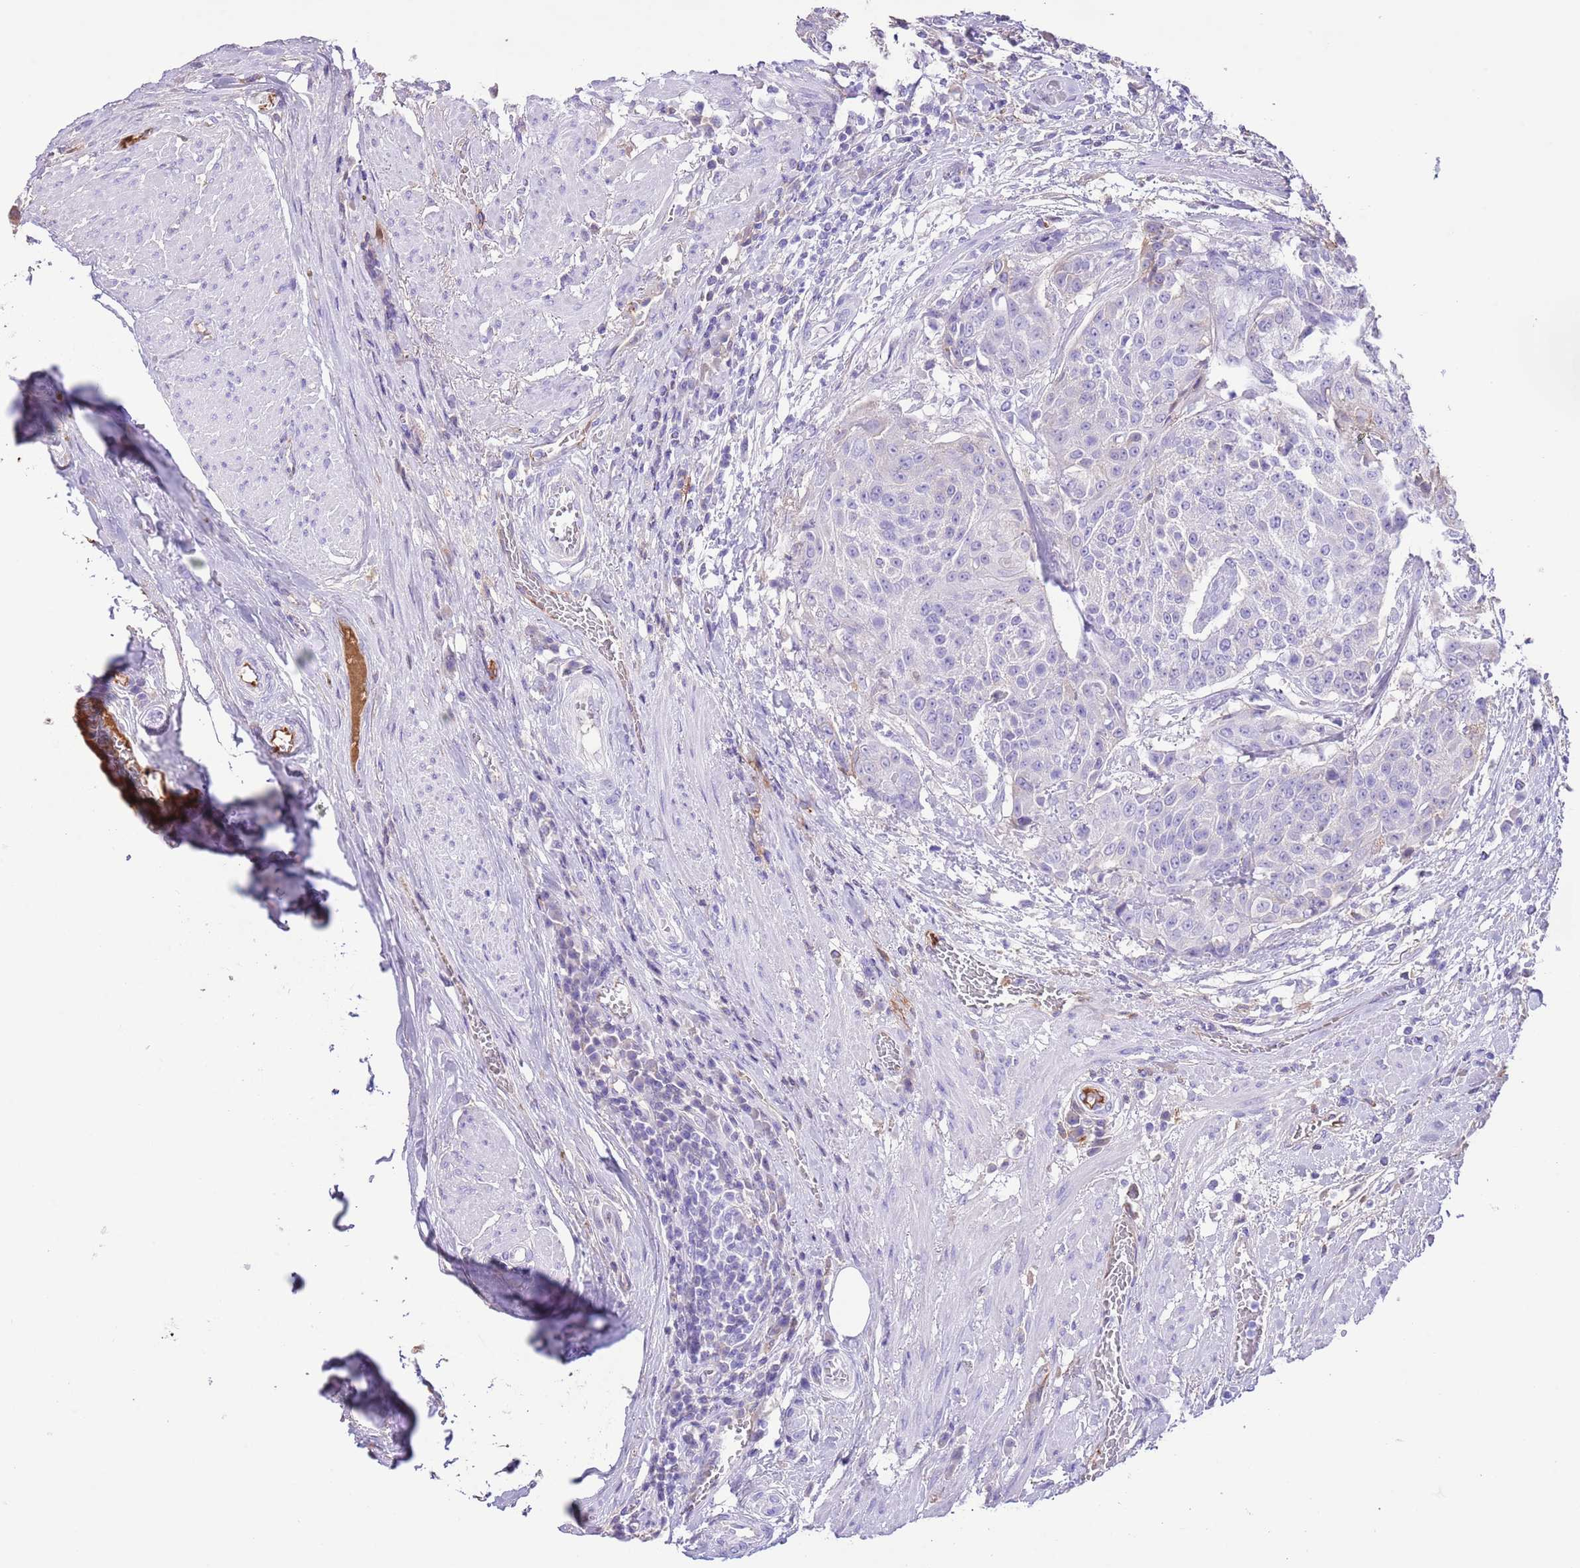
{"staining": {"intensity": "negative", "quantity": "none", "location": "none"}, "tissue": "urothelial cancer", "cell_type": "Tumor cells", "image_type": "cancer", "snomed": [{"axis": "morphology", "description": "Urothelial carcinoma, High grade"}, {"axis": "topography", "description": "Urinary bladder"}], "caption": "Immunohistochemistry of human high-grade urothelial carcinoma shows no staining in tumor cells. Nuclei are stained in blue.", "gene": "IGF1", "patient": {"sex": "female", "age": 63}}